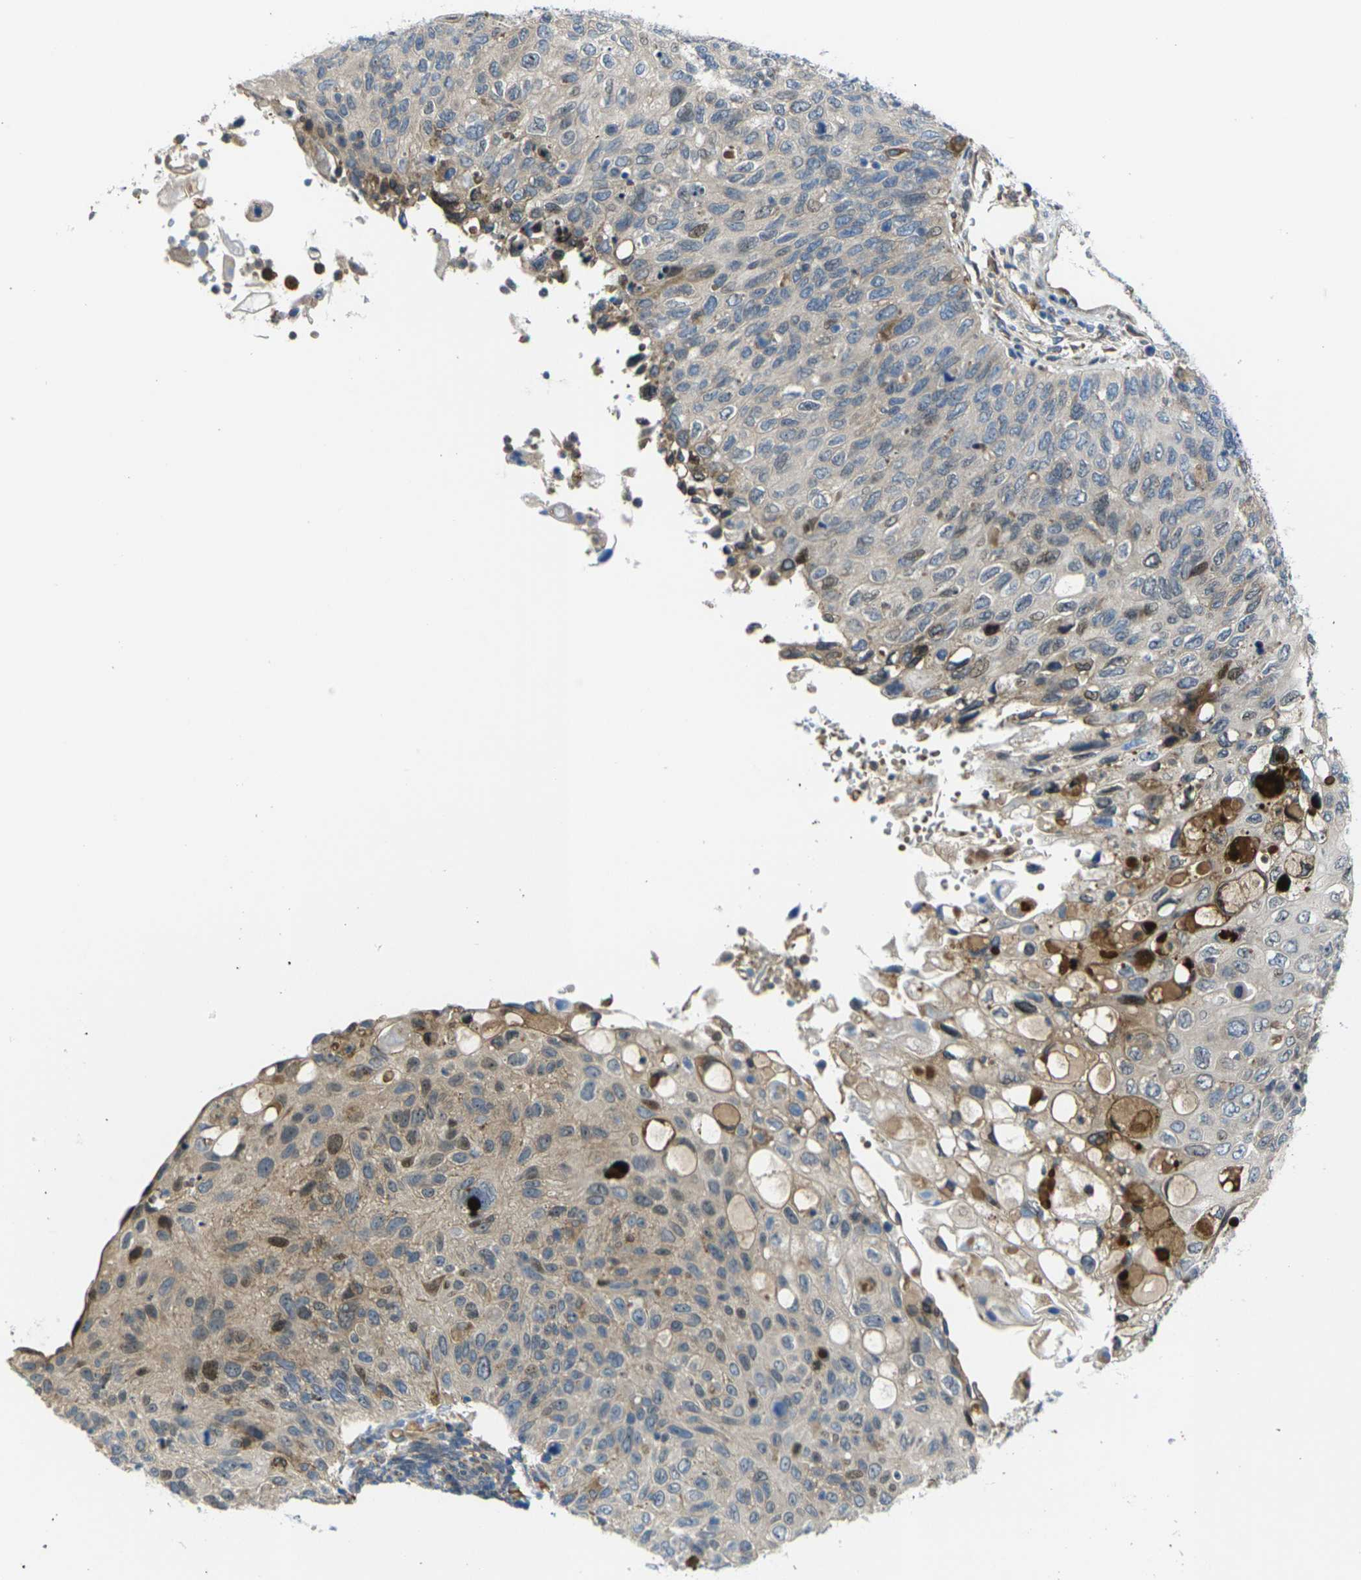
{"staining": {"intensity": "moderate", "quantity": "<25%", "location": "cytoplasmic/membranous,nuclear"}, "tissue": "cervical cancer", "cell_type": "Tumor cells", "image_type": "cancer", "snomed": [{"axis": "morphology", "description": "Squamous cell carcinoma, NOS"}, {"axis": "topography", "description": "Cervix"}], "caption": "Protein staining reveals moderate cytoplasmic/membranous and nuclear staining in about <25% of tumor cells in cervical cancer.", "gene": "FZD1", "patient": {"sex": "female", "age": 70}}